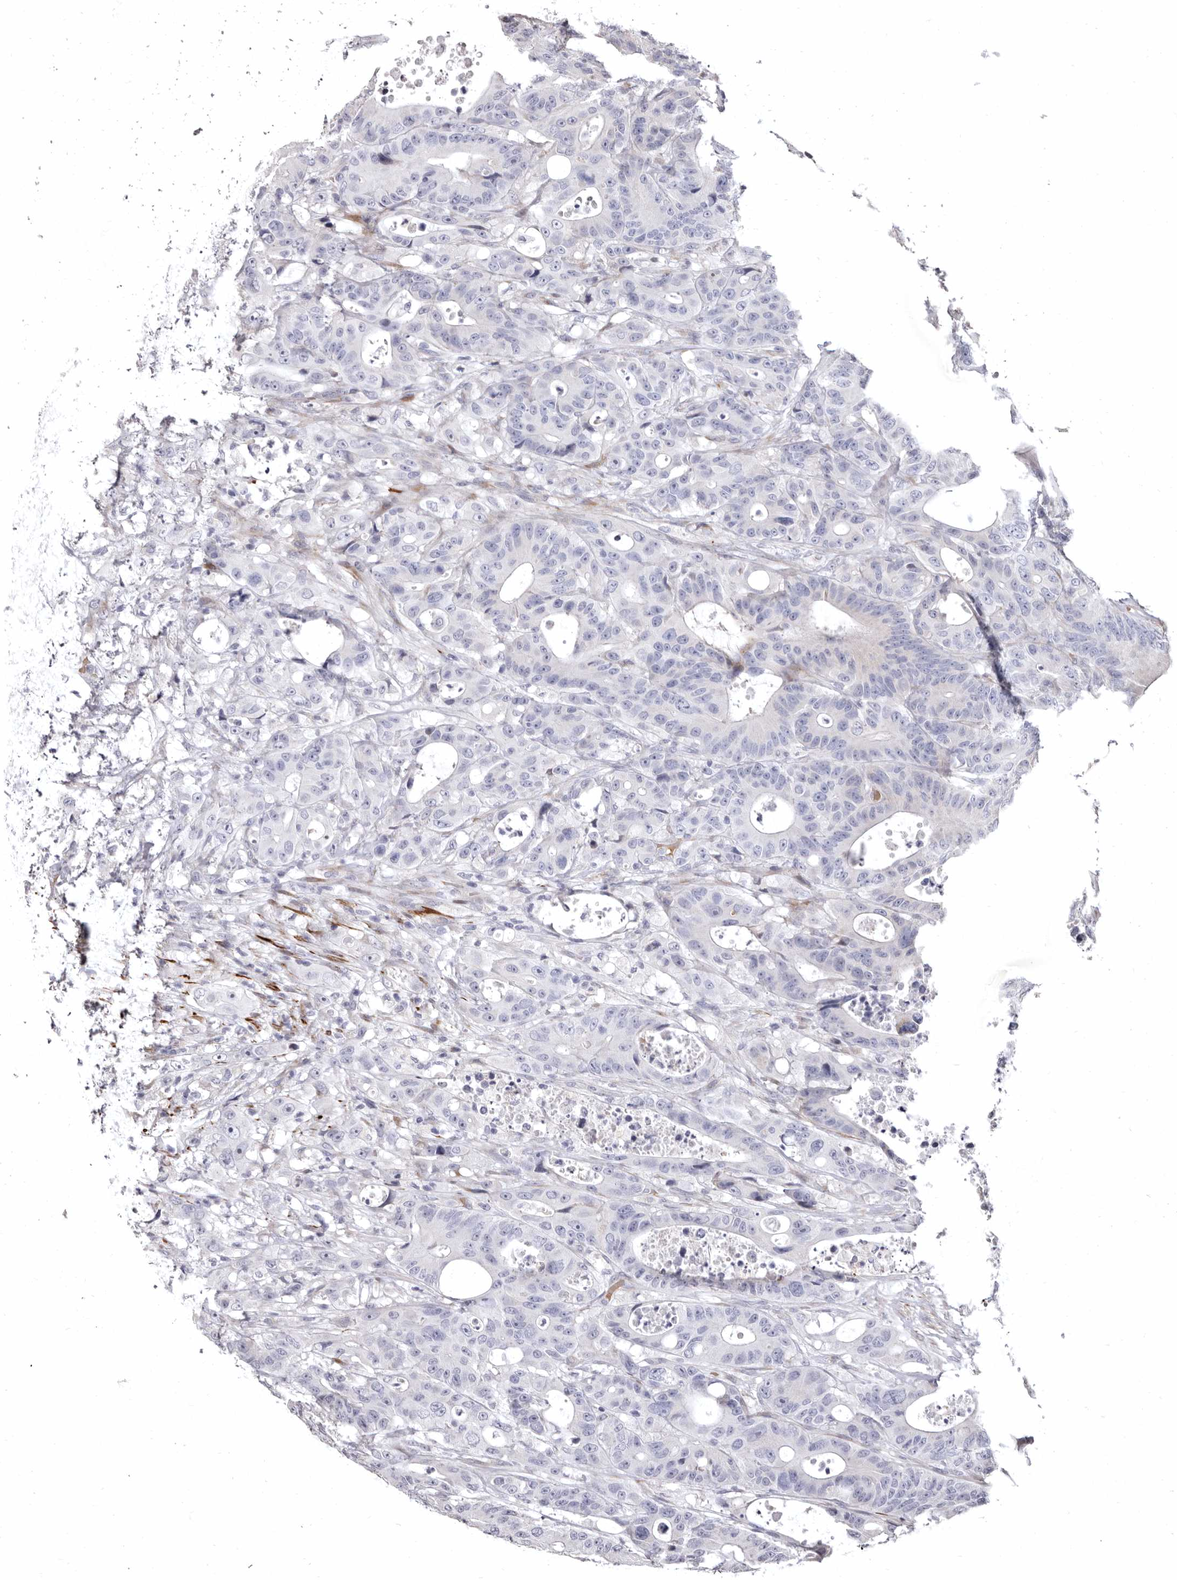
{"staining": {"intensity": "weak", "quantity": "<25%", "location": "cytoplasmic/membranous"}, "tissue": "colorectal cancer", "cell_type": "Tumor cells", "image_type": "cancer", "snomed": [{"axis": "morphology", "description": "Adenocarcinoma, NOS"}, {"axis": "topography", "description": "Colon"}], "caption": "Immunohistochemical staining of colorectal cancer displays no significant expression in tumor cells.", "gene": "AIDA", "patient": {"sex": "male", "age": 83}}